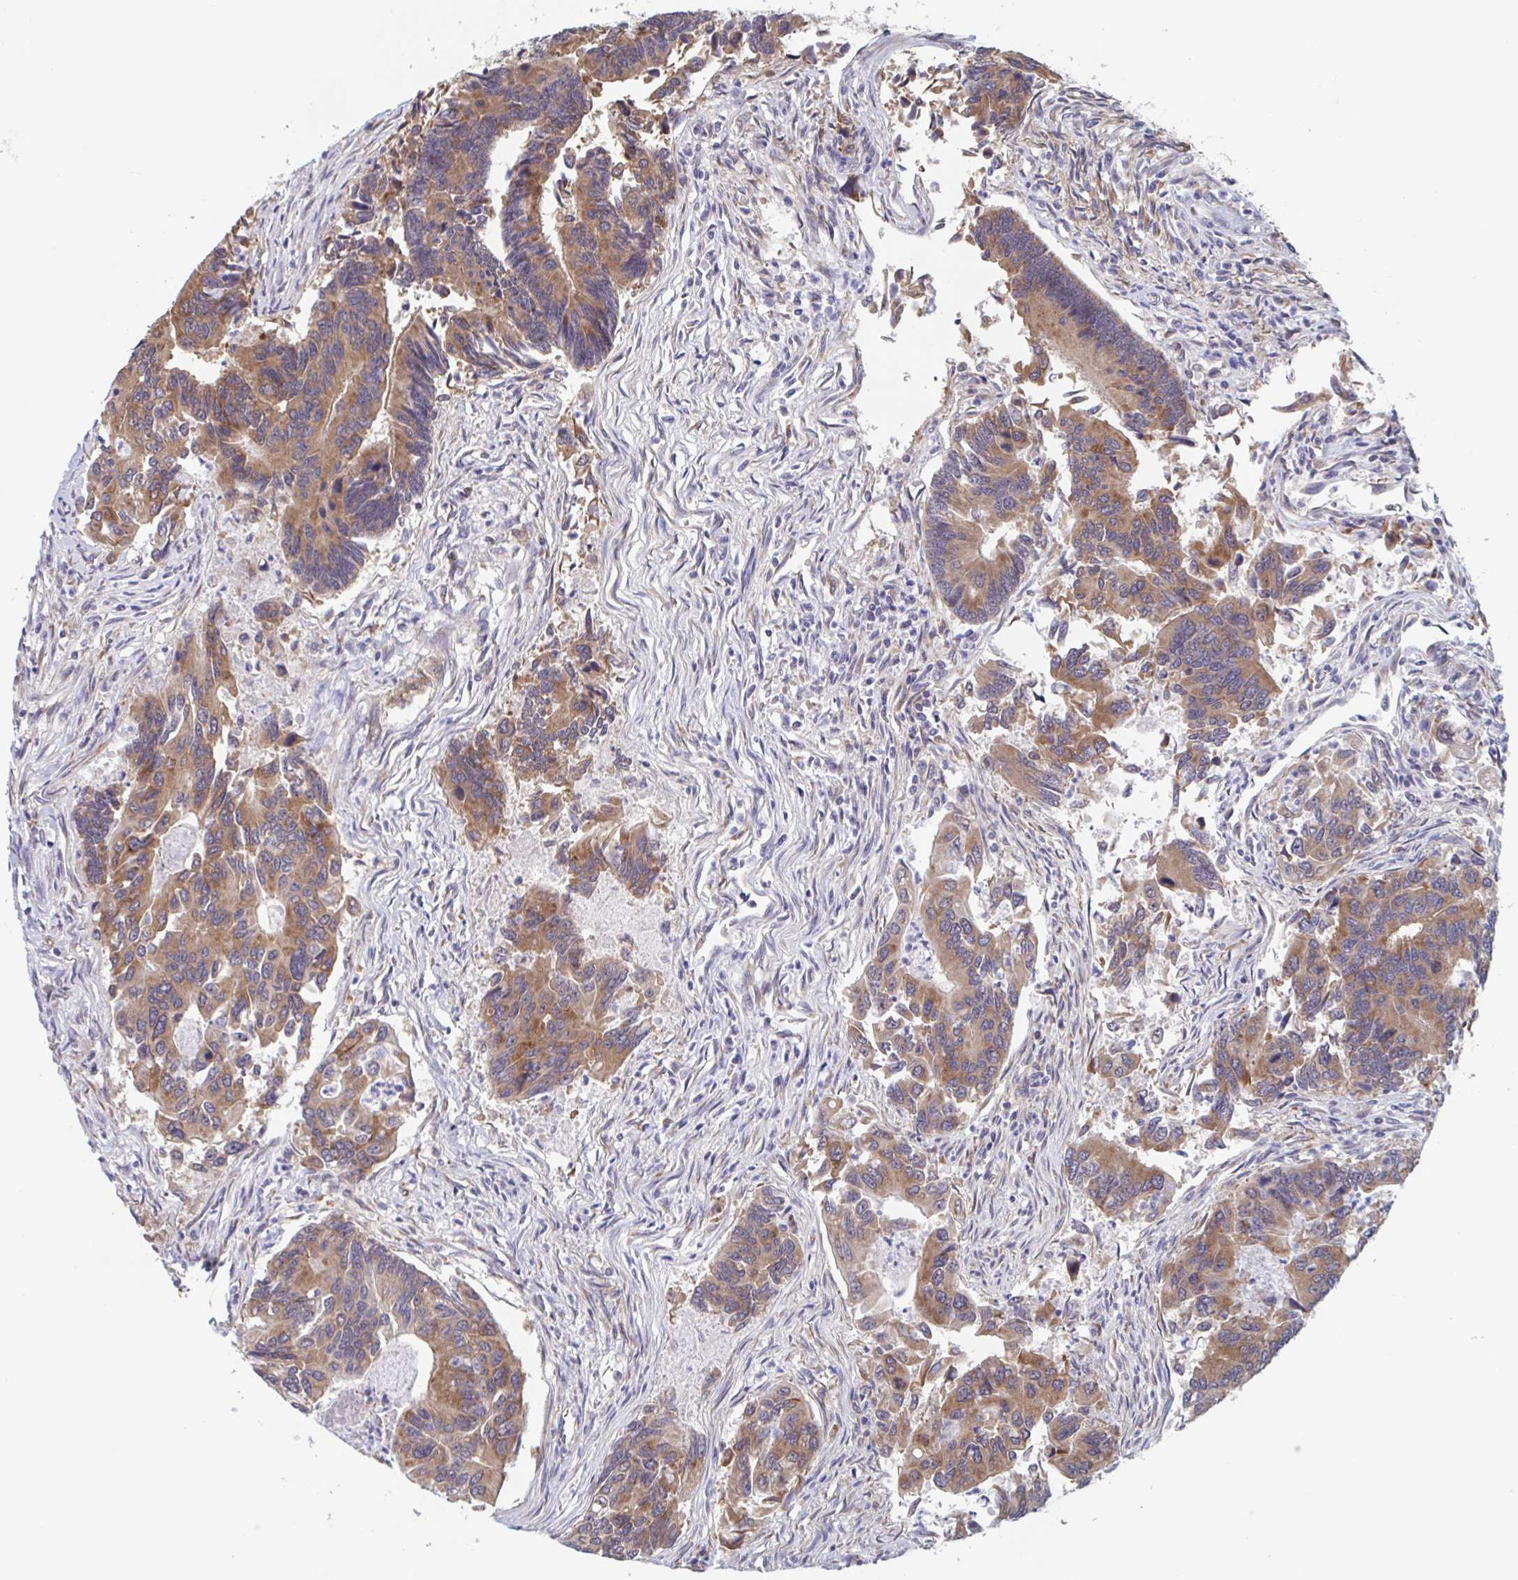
{"staining": {"intensity": "moderate", "quantity": ">75%", "location": "cytoplasmic/membranous"}, "tissue": "colorectal cancer", "cell_type": "Tumor cells", "image_type": "cancer", "snomed": [{"axis": "morphology", "description": "Adenocarcinoma, NOS"}, {"axis": "topography", "description": "Colon"}], "caption": "Immunohistochemistry (IHC) histopathology image of neoplastic tissue: adenocarcinoma (colorectal) stained using immunohistochemistry (IHC) displays medium levels of moderate protein expression localized specifically in the cytoplasmic/membranous of tumor cells, appearing as a cytoplasmic/membranous brown color.", "gene": "SNX8", "patient": {"sex": "female", "age": 67}}